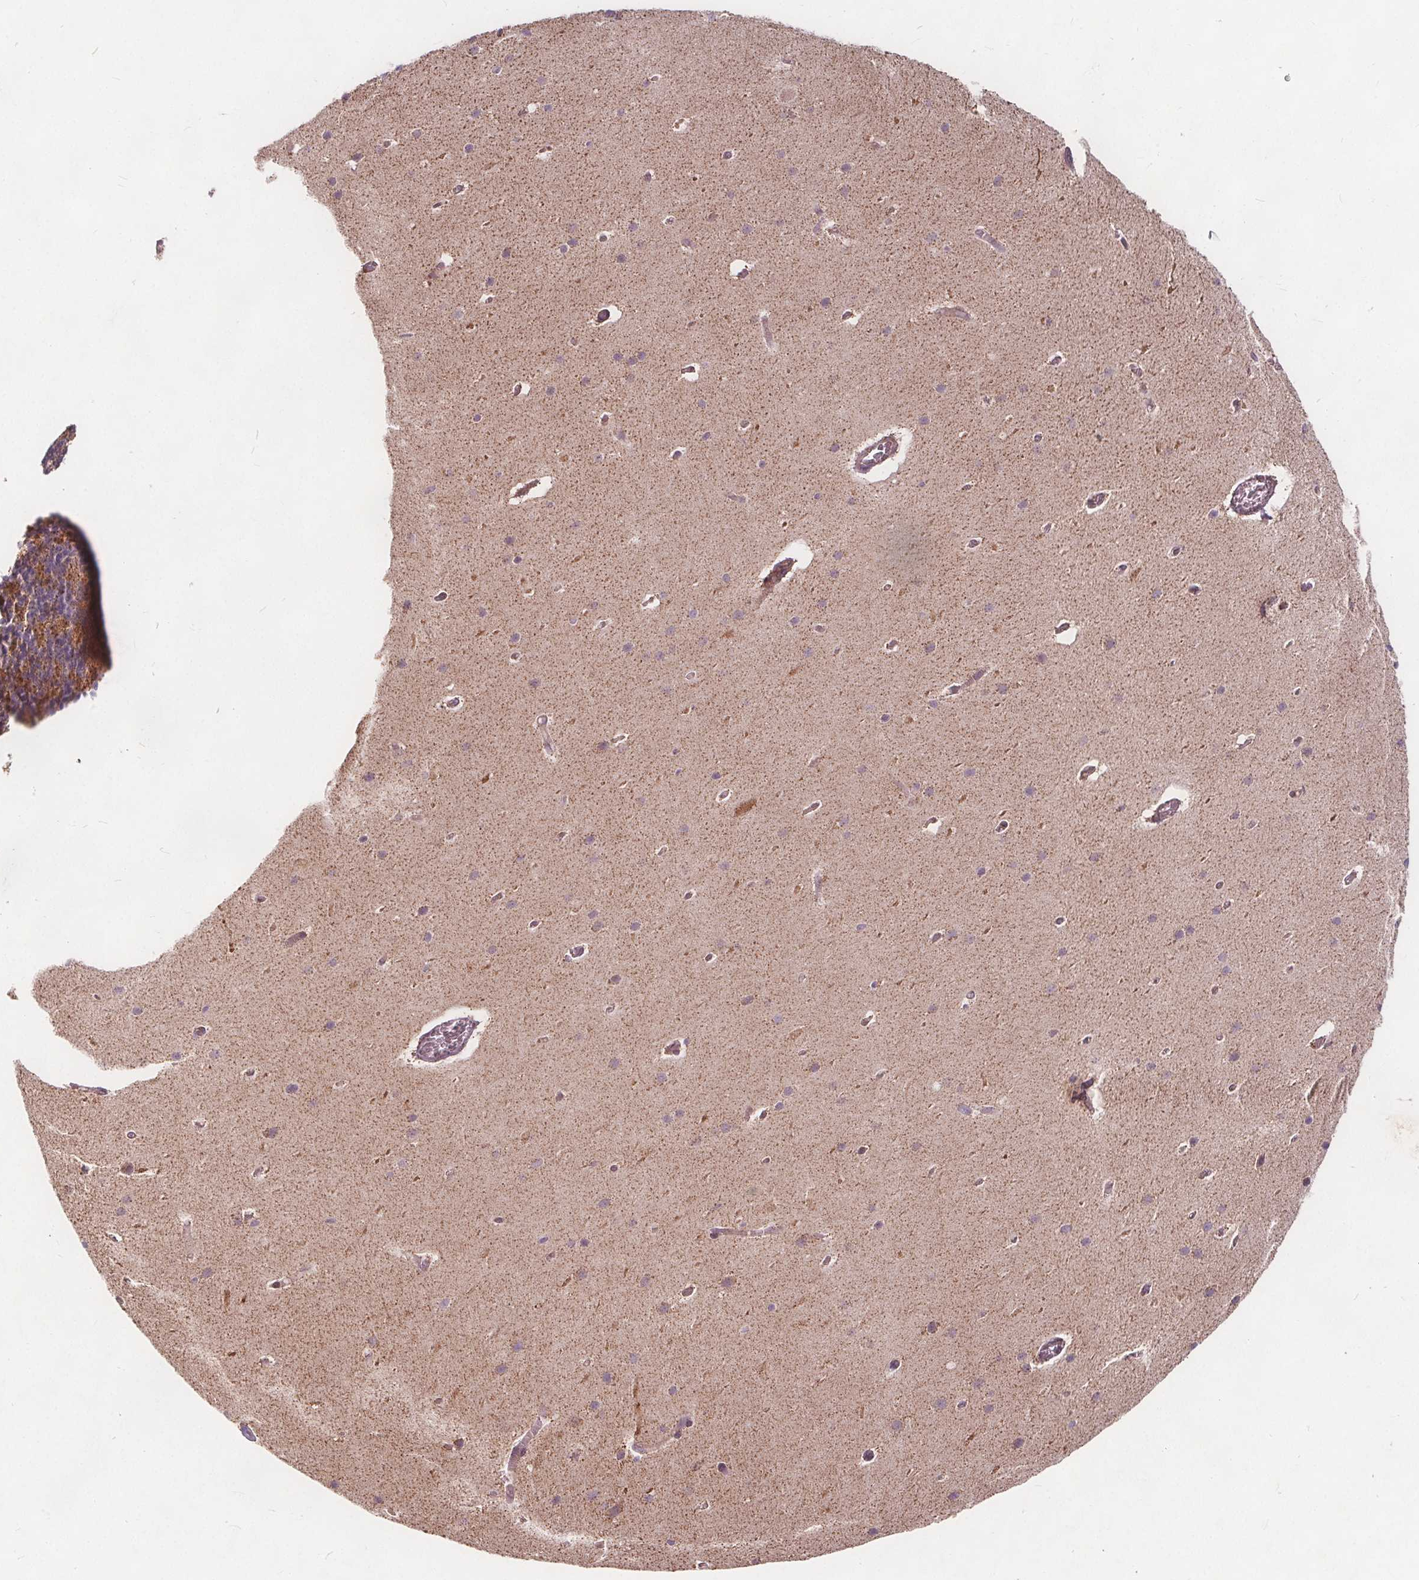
{"staining": {"intensity": "moderate", "quantity": "25%-75%", "location": "cytoplasmic/membranous"}, "tissue": "cerebellum", "cell_type": "Cells in granular layer", "image_type": "normal", "snomed": [{"axis": "morphology", "description": "Normal tissue, NOS"}, {"axis": "topography", "description": "Cerebellum"}], "caption": "Cerebellum stained for a protein (brown) demonstrates moderate cytoplasmic/membranous positive expression in about 25%-75% of cells in granular layer.", "gene": "PLSCR3", "patient": {"sex": "male", "age": 70}}